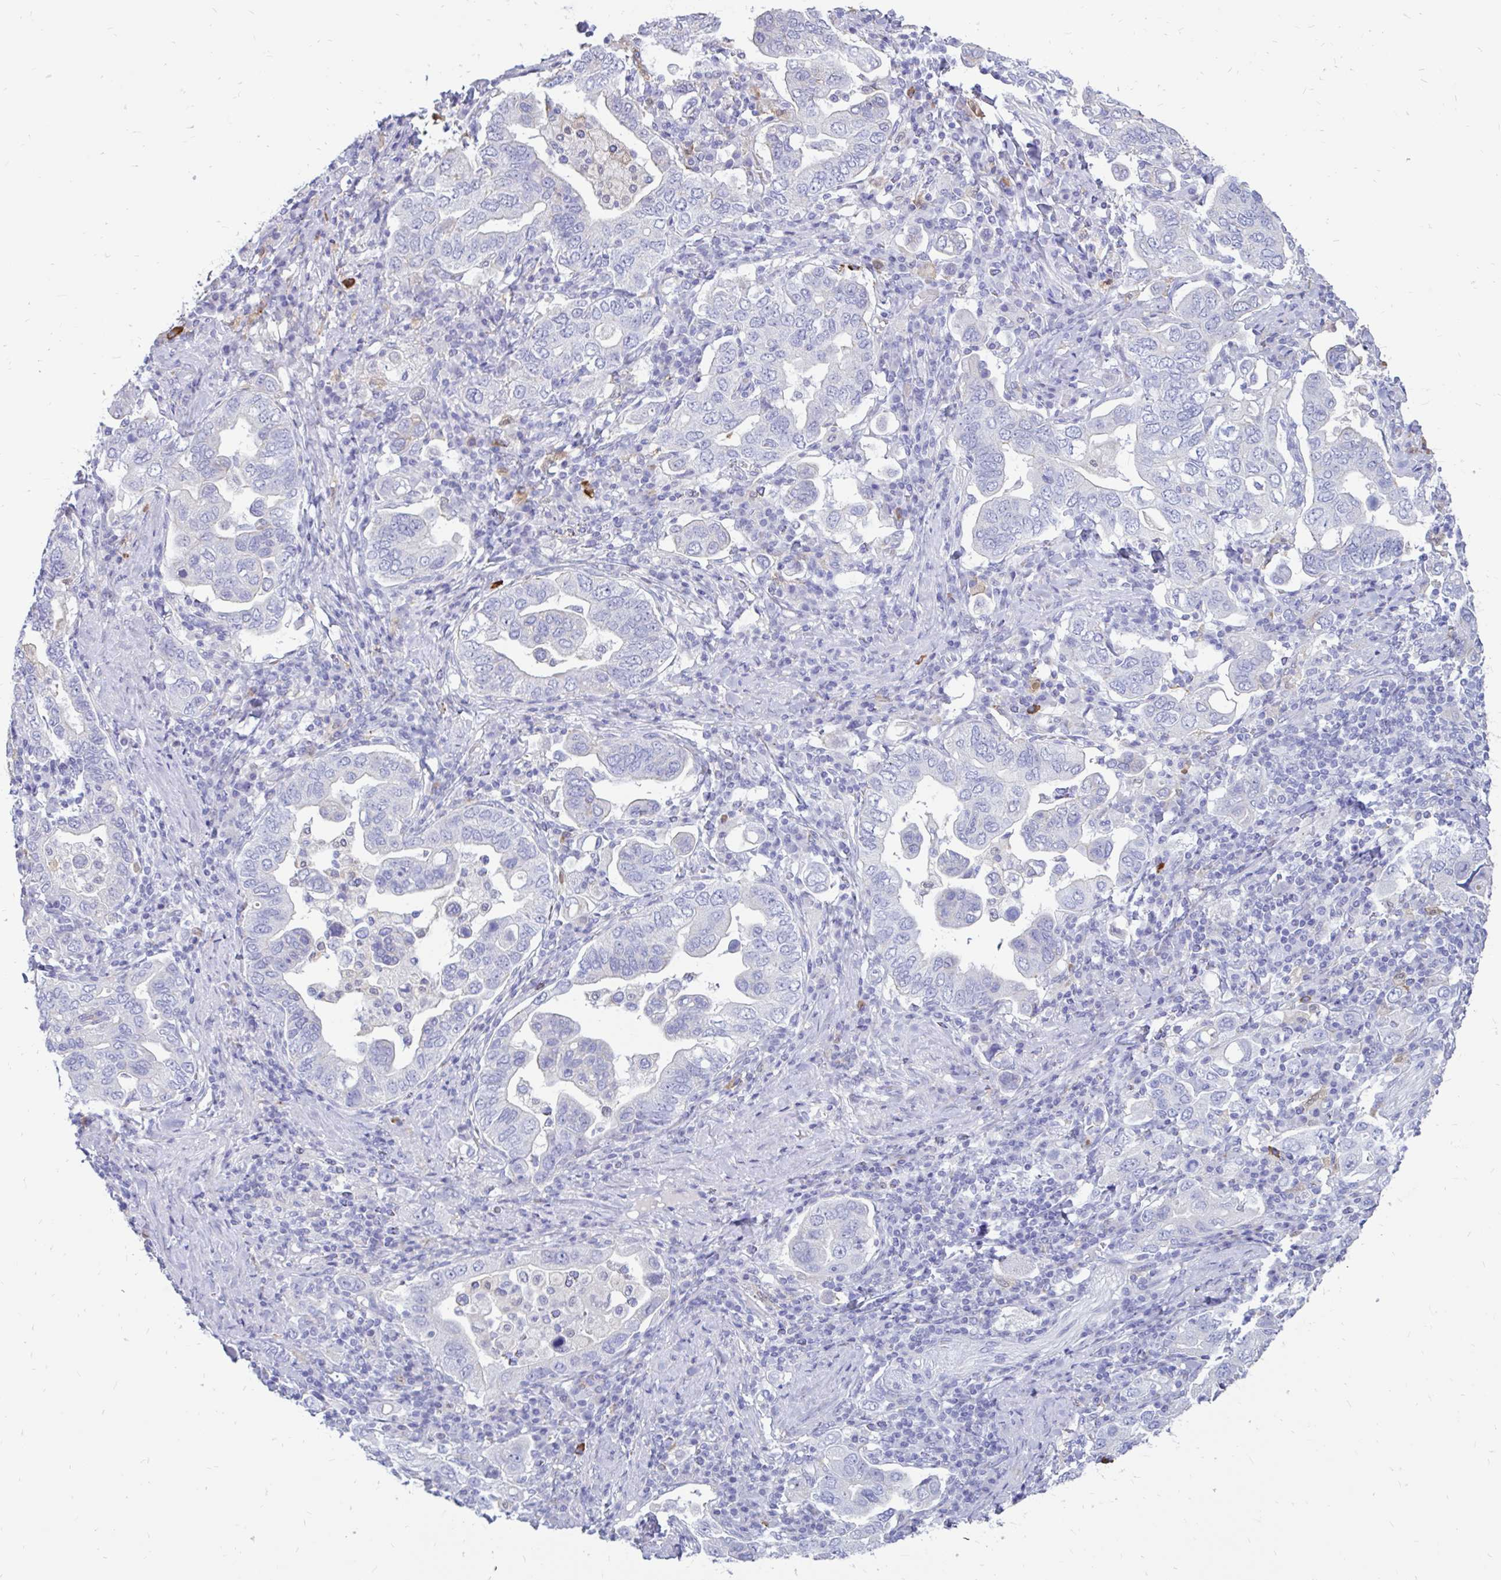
{"staining": {"intensity": "negative", "quantity": "none", "location": "none"}, "tissue": "stomach cancer", "cell_type": "Tumor cells", "image_type": "cancer", "snomed": [{"axis": "morphology", "description": "Adenocarcinoma, NOS"}, {"axis": "topography", "description": "Stomach, upper"}, {"axis": "topography", "description": "Stomach"}], "caption": "DAB immunohistochemical staining of human stomach cancer displays no significant positivity in tumor cells. The staining was performed using DAB (3,3'-diaminobenzidine) to visualize the protein expression in brown, while the nuclei were stained in blue with hematoxylin (Magnification: 20x).", "gene": "IGSF5", "patient": {"sex": "male", "age": 62}}